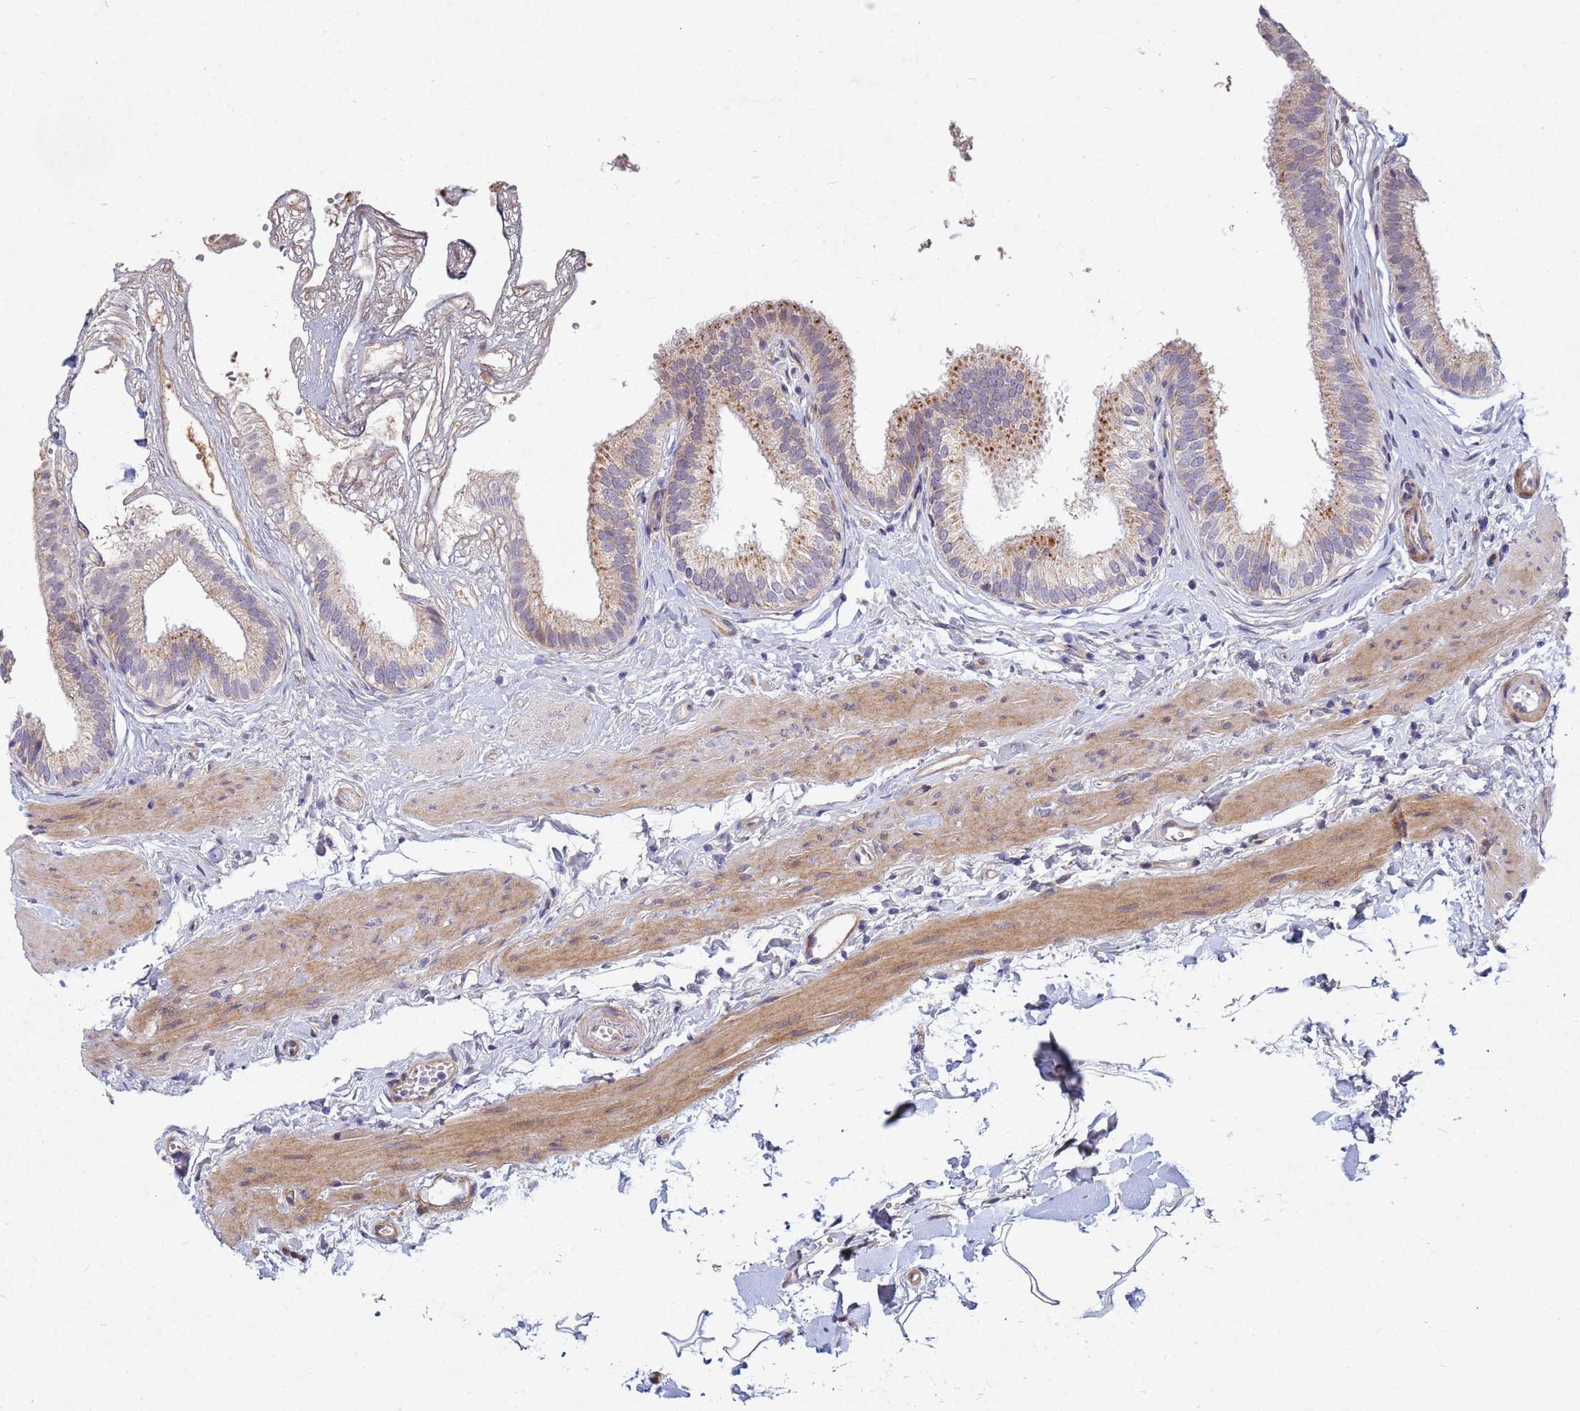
{"staining": {"intensity": "moderate", "quantity": "<25%", "location": "cytoplasmic/membranous"}, "tissue": "gallbladder", "cell_type": "Glandular cells", "image_type": "normal", "snomed": [{"axis": "morphology", "description": "Normal tissue, NOS"}, {"axis": "topography", "description": "Gallbladder"}], "caption": "Moderate cytoplasmic/membranous positivity is seen in about <25% of glandular cells in benign gallbladder.", "gene": "TNPO2", "patient": {"sex": "female", "age": 54}}